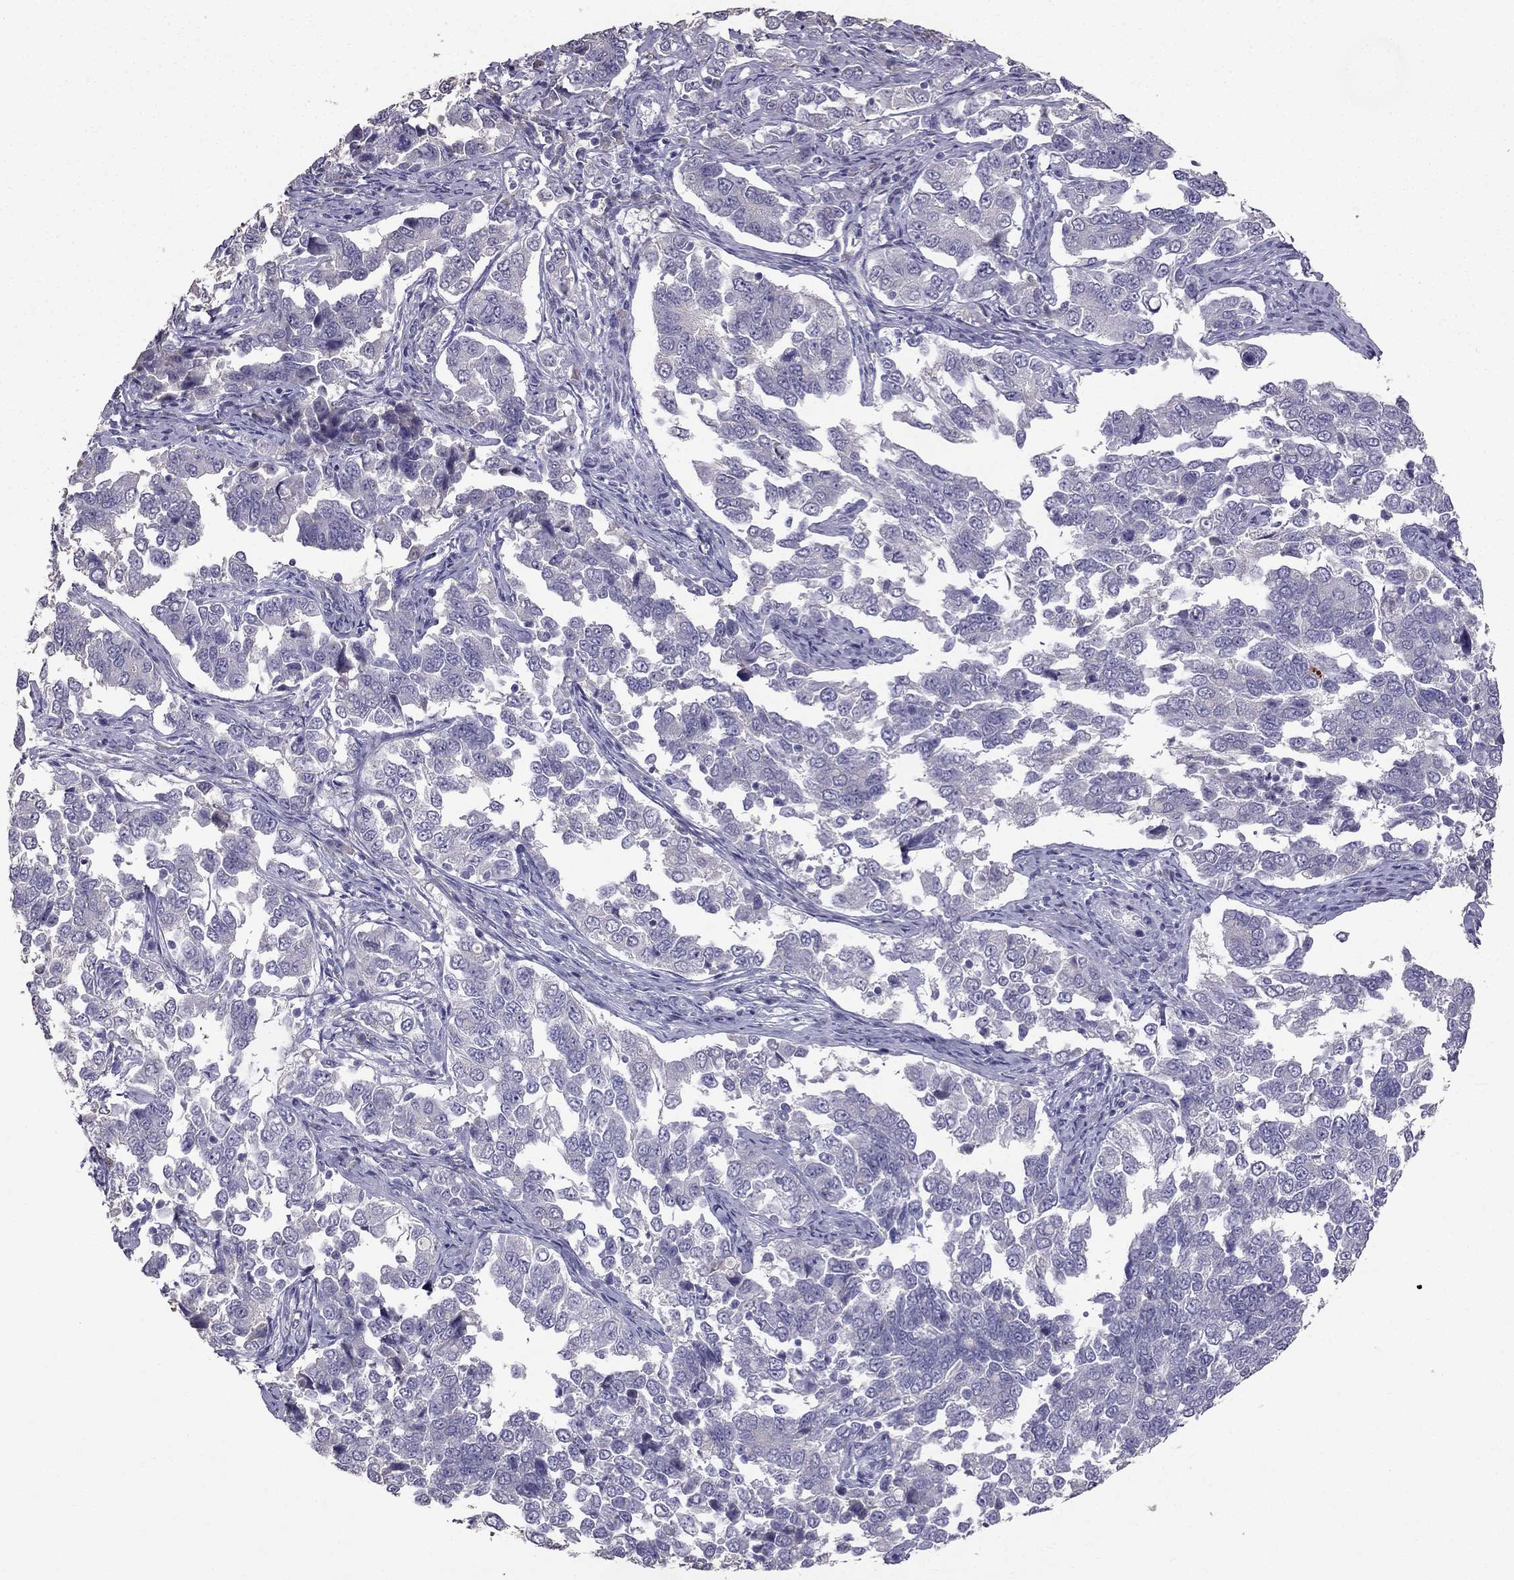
{"staining": {"intensity": "negative", "quantity": "none", "location": "none"}, "tissue": "endometrial cancer", "cell_type": "Tumor cells", "image_type": "cancer", "snomed": [{"axis": "morphology", "description": "Adenocarcinoma, NOS"}, {"axis": "topography", "description": "Endometrium"}], "caption": "Immunohistochemistry (IHC) histopathology image of neoplastic tissue: endometrial adenocarcinoma stained with DAB displays no significant protein staining in tumor cells.", "gene": "SCG5", "patient": {"sex": "female", "age": 43}}